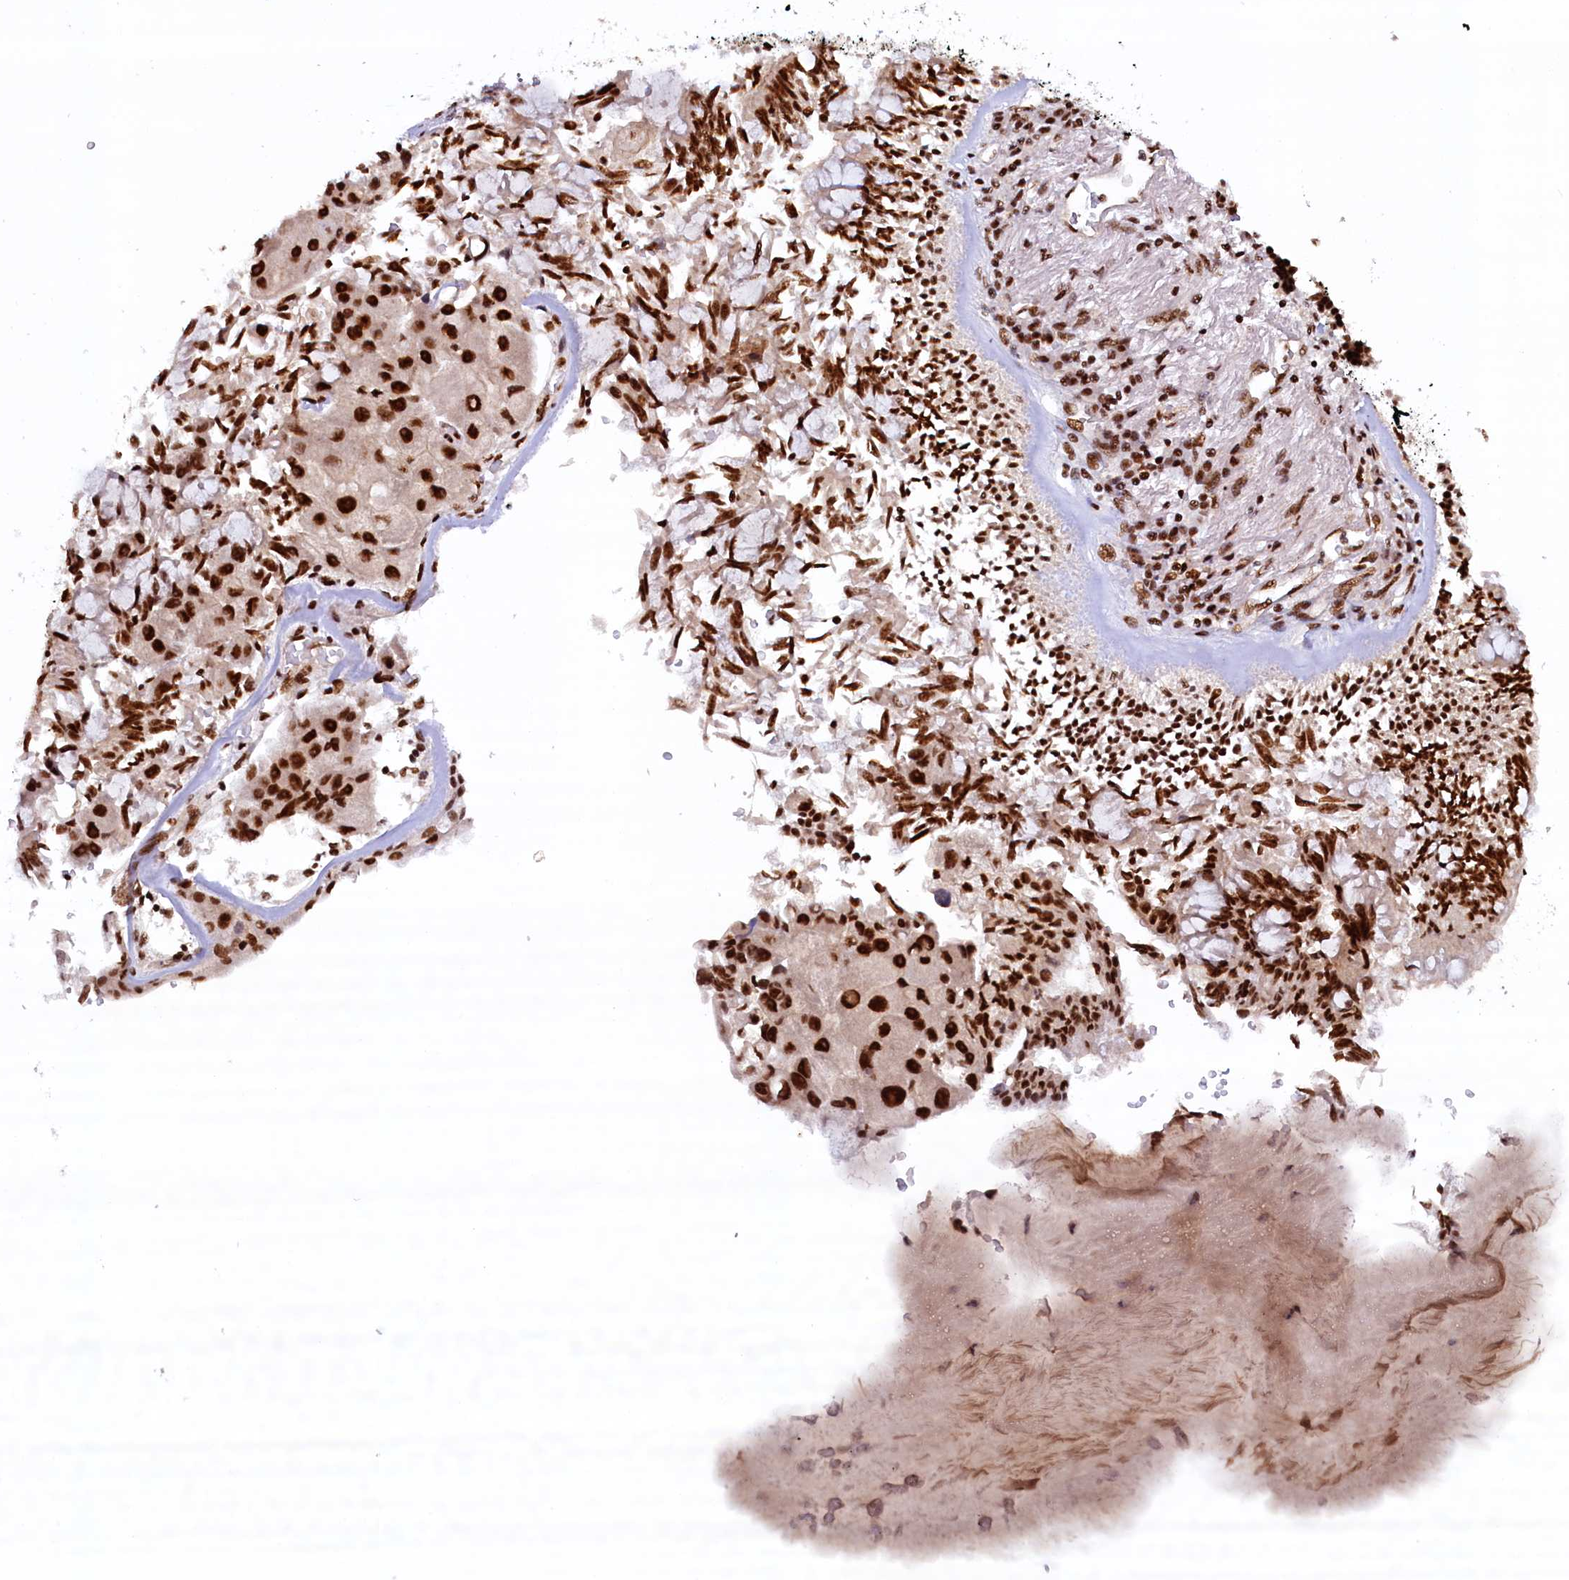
{"staining": {"intensity": "strong", "quantity": ">75%", "location": "nuclear"}, "tissue": "lung cancer", "cell_type": "Tumor cells", "image_type": "cancer", "snomed": [{"axis": "morphology", "description": "Adenocarcinoma, NOS"}, {"axis": "topography", "description": "Lung"}], "caption": "Adenocarcinoma (lung) stained for a protein (brown) shows strong nuclear positive expression in about >75% of tumor cells.", "gene": "ZC3H18", "patient": {"sex": "female", "age": 54}}